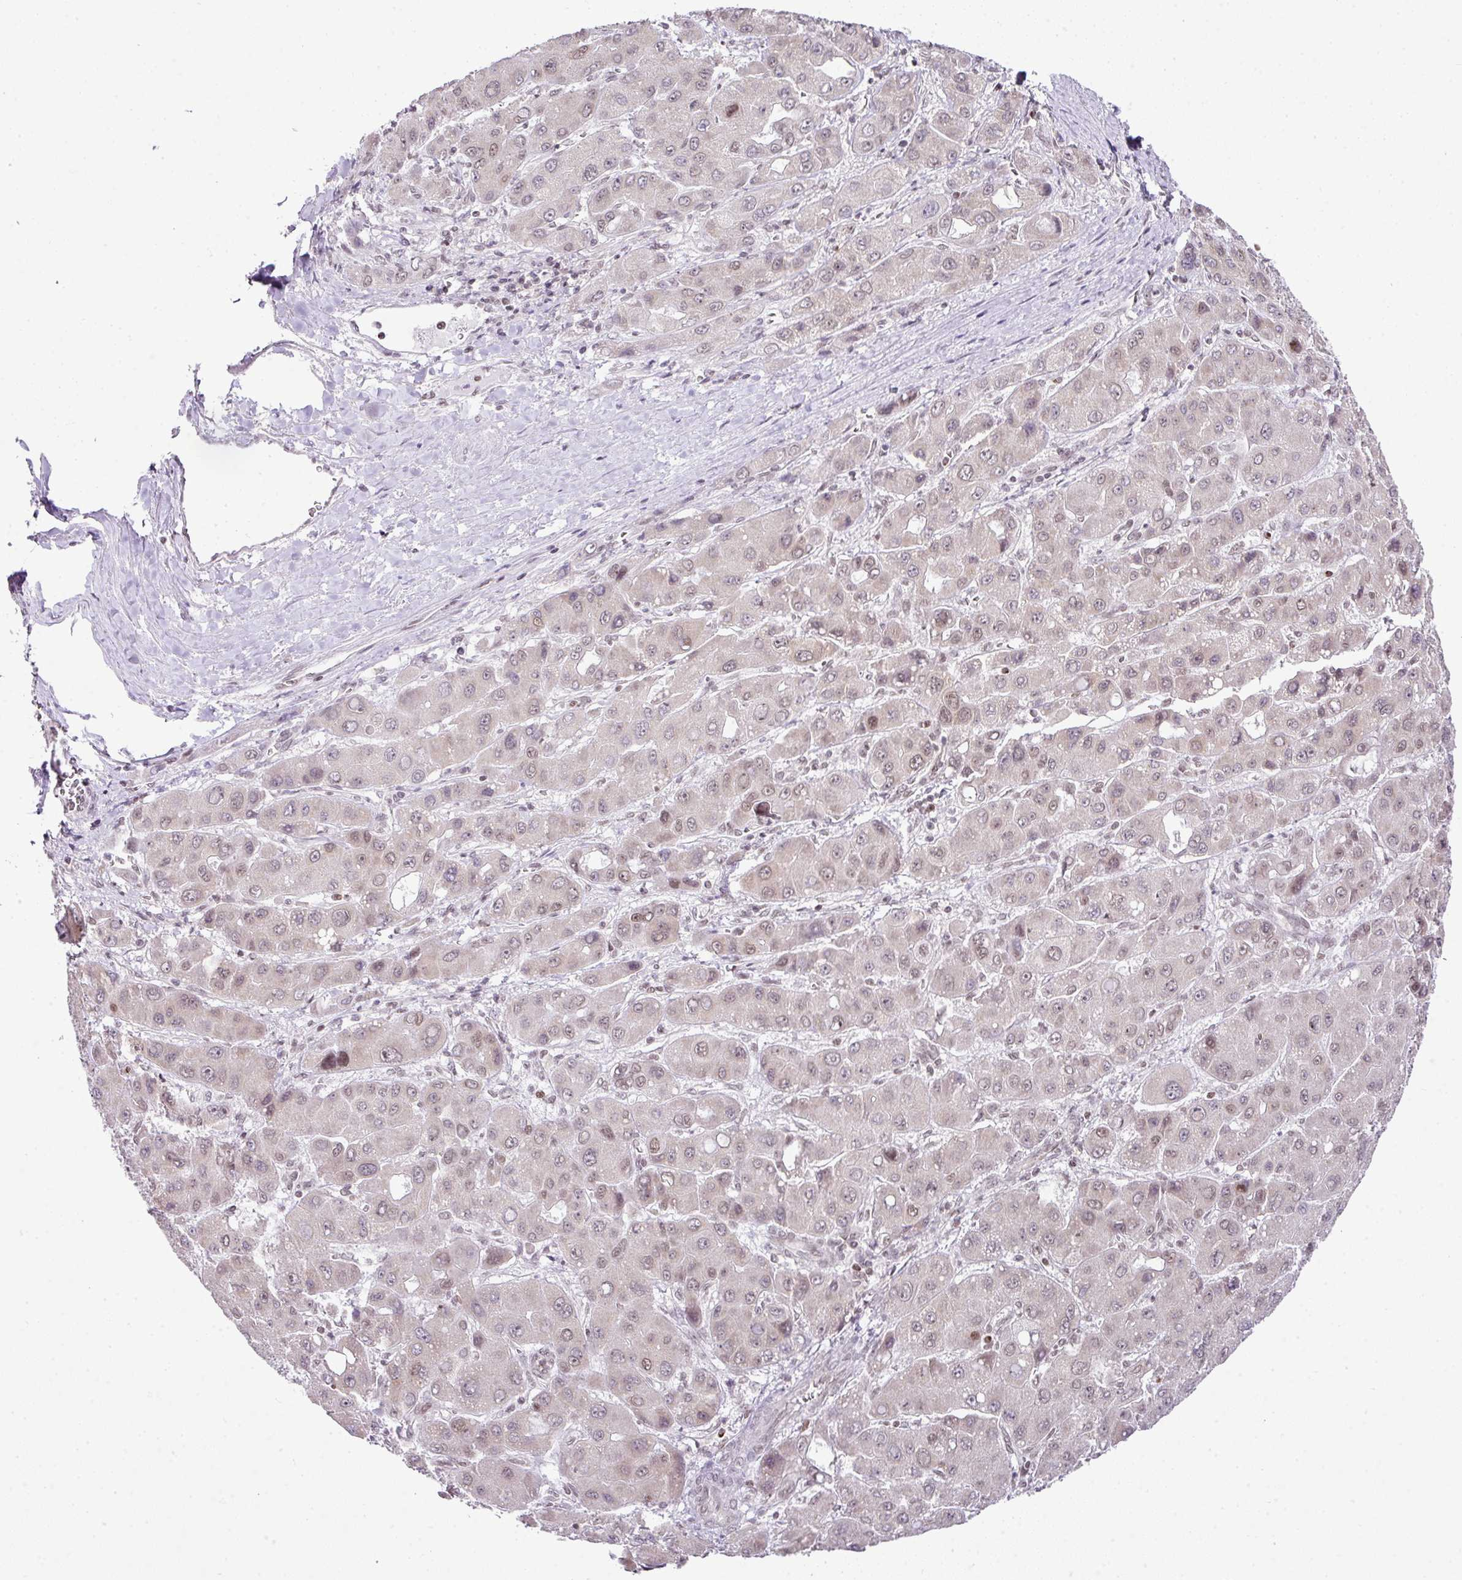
{"staining": {"intensity": "weak", "quantity": "25%-75%", "location": "nuclear"}, "tissue": "liver cancer", "cell_type": "Tumor cells", "image_type": "cancer", "snomed": [{"axis": "morphology", "description": "Carcinoma, Hepatocellular, NOS"}, {"axis": "topography", "description": "Liver"}], "caption": "Liver hepatocellular carcinoma tissue reveals weak nuclear expression in about 25%-75% of tumor cells, visualized by immunohistochemistry.", "gene": "FAM32A", "patient": {"sex": "male", "age": 55}}